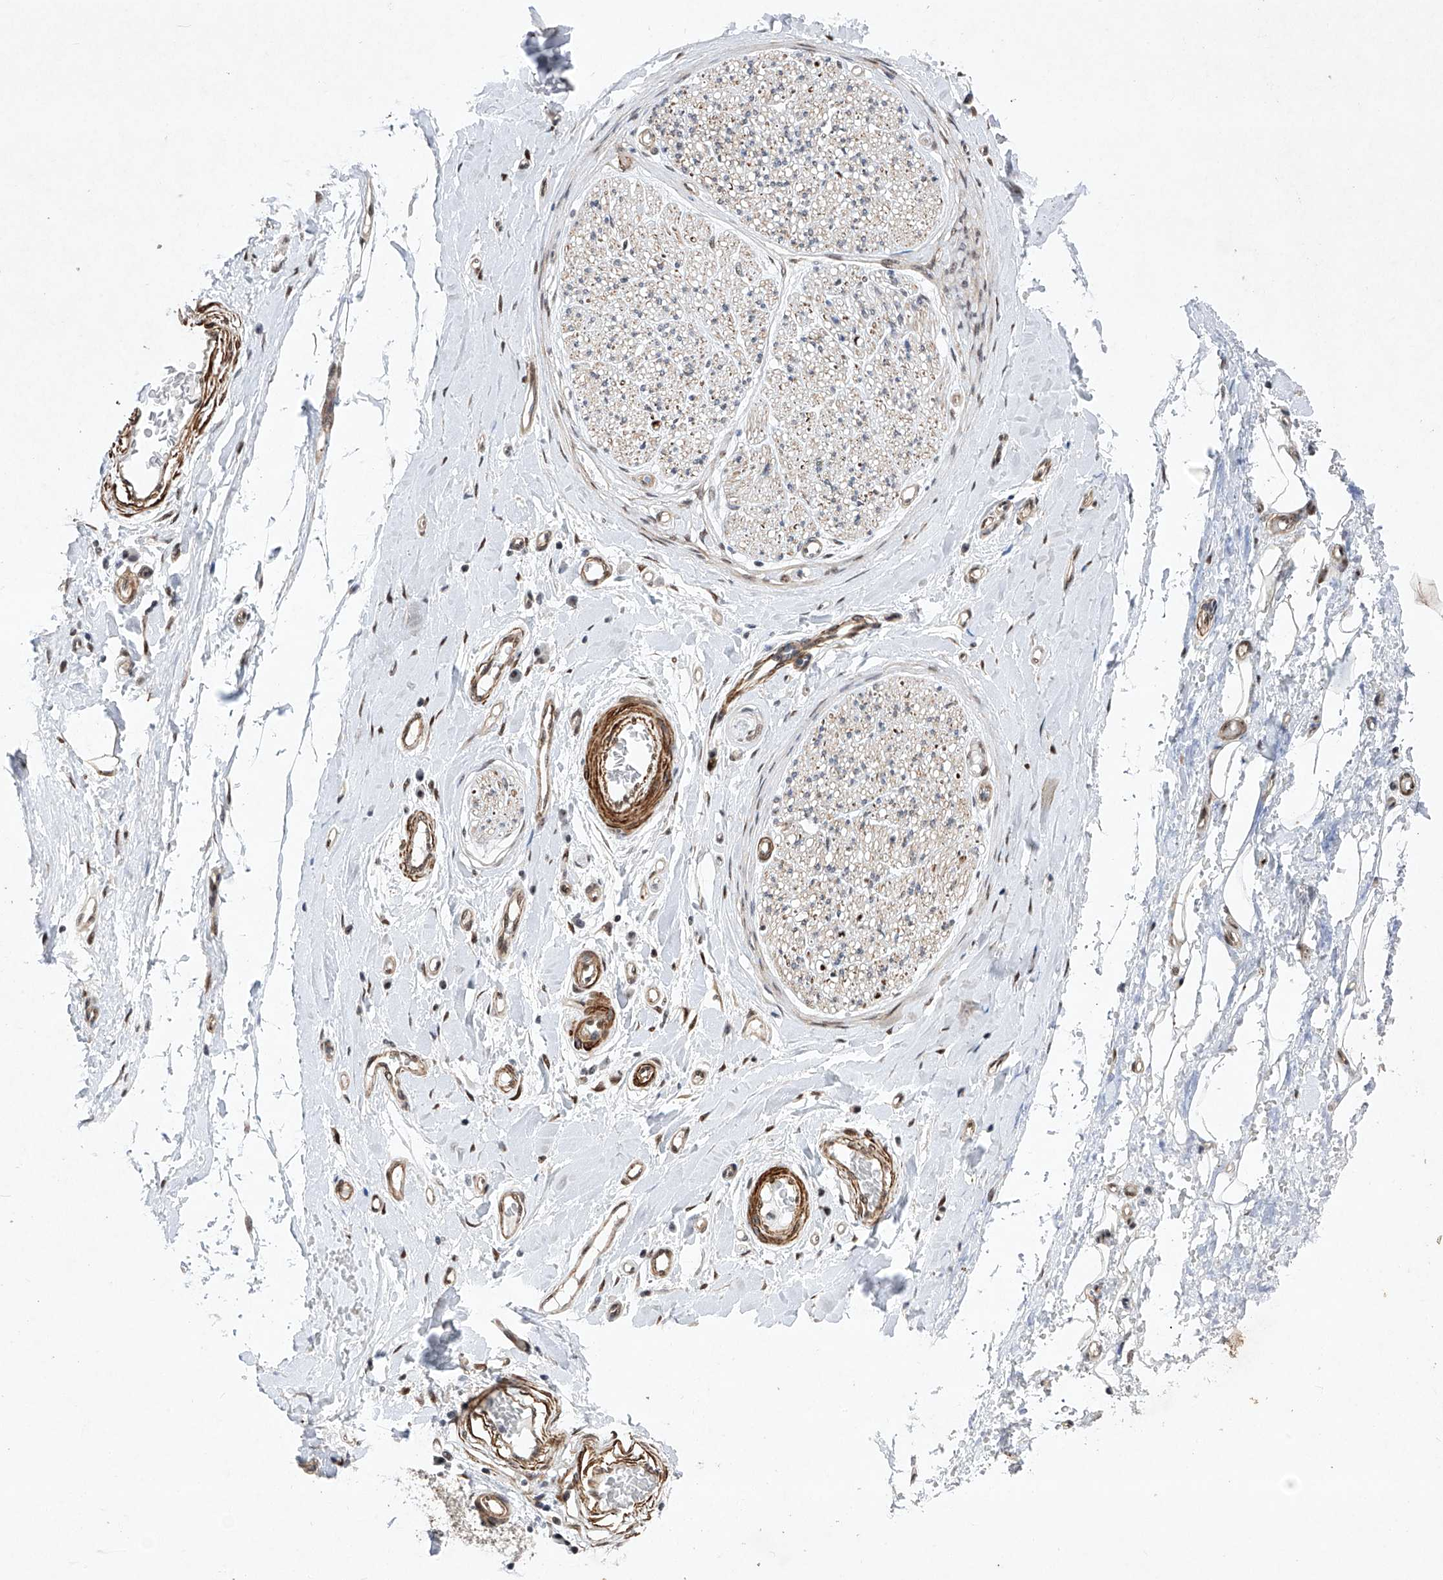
{"staining": {"intensity": "weak", "quantity": "25%-75%", "location": "cytoplasmic/membranous"}, "tissue": "adipose tissue", "cell_type": "Adipocytes", "image_type": "normal", "snomed": [{"axis": "morphology", "description": "Normal tissue, NOS"}, {"axis": "morphology", "description": "Adenocarcinoma, NOS"}, {"axis": "topography", "description": "Esophagus"}, {"axis": "topography", "description": "Stomach, upper"}, {"axis": "topography", "description": "Peripheral nerve tissue"}], "caption": "Adipocytes exhibit low levels of weak cytoplasmic/membranous positivity in about 25%-75% of cells in unremarkable adipose tissue.", "gene": "NFATC4", "patient": {"sex": "male", "age": 62}}